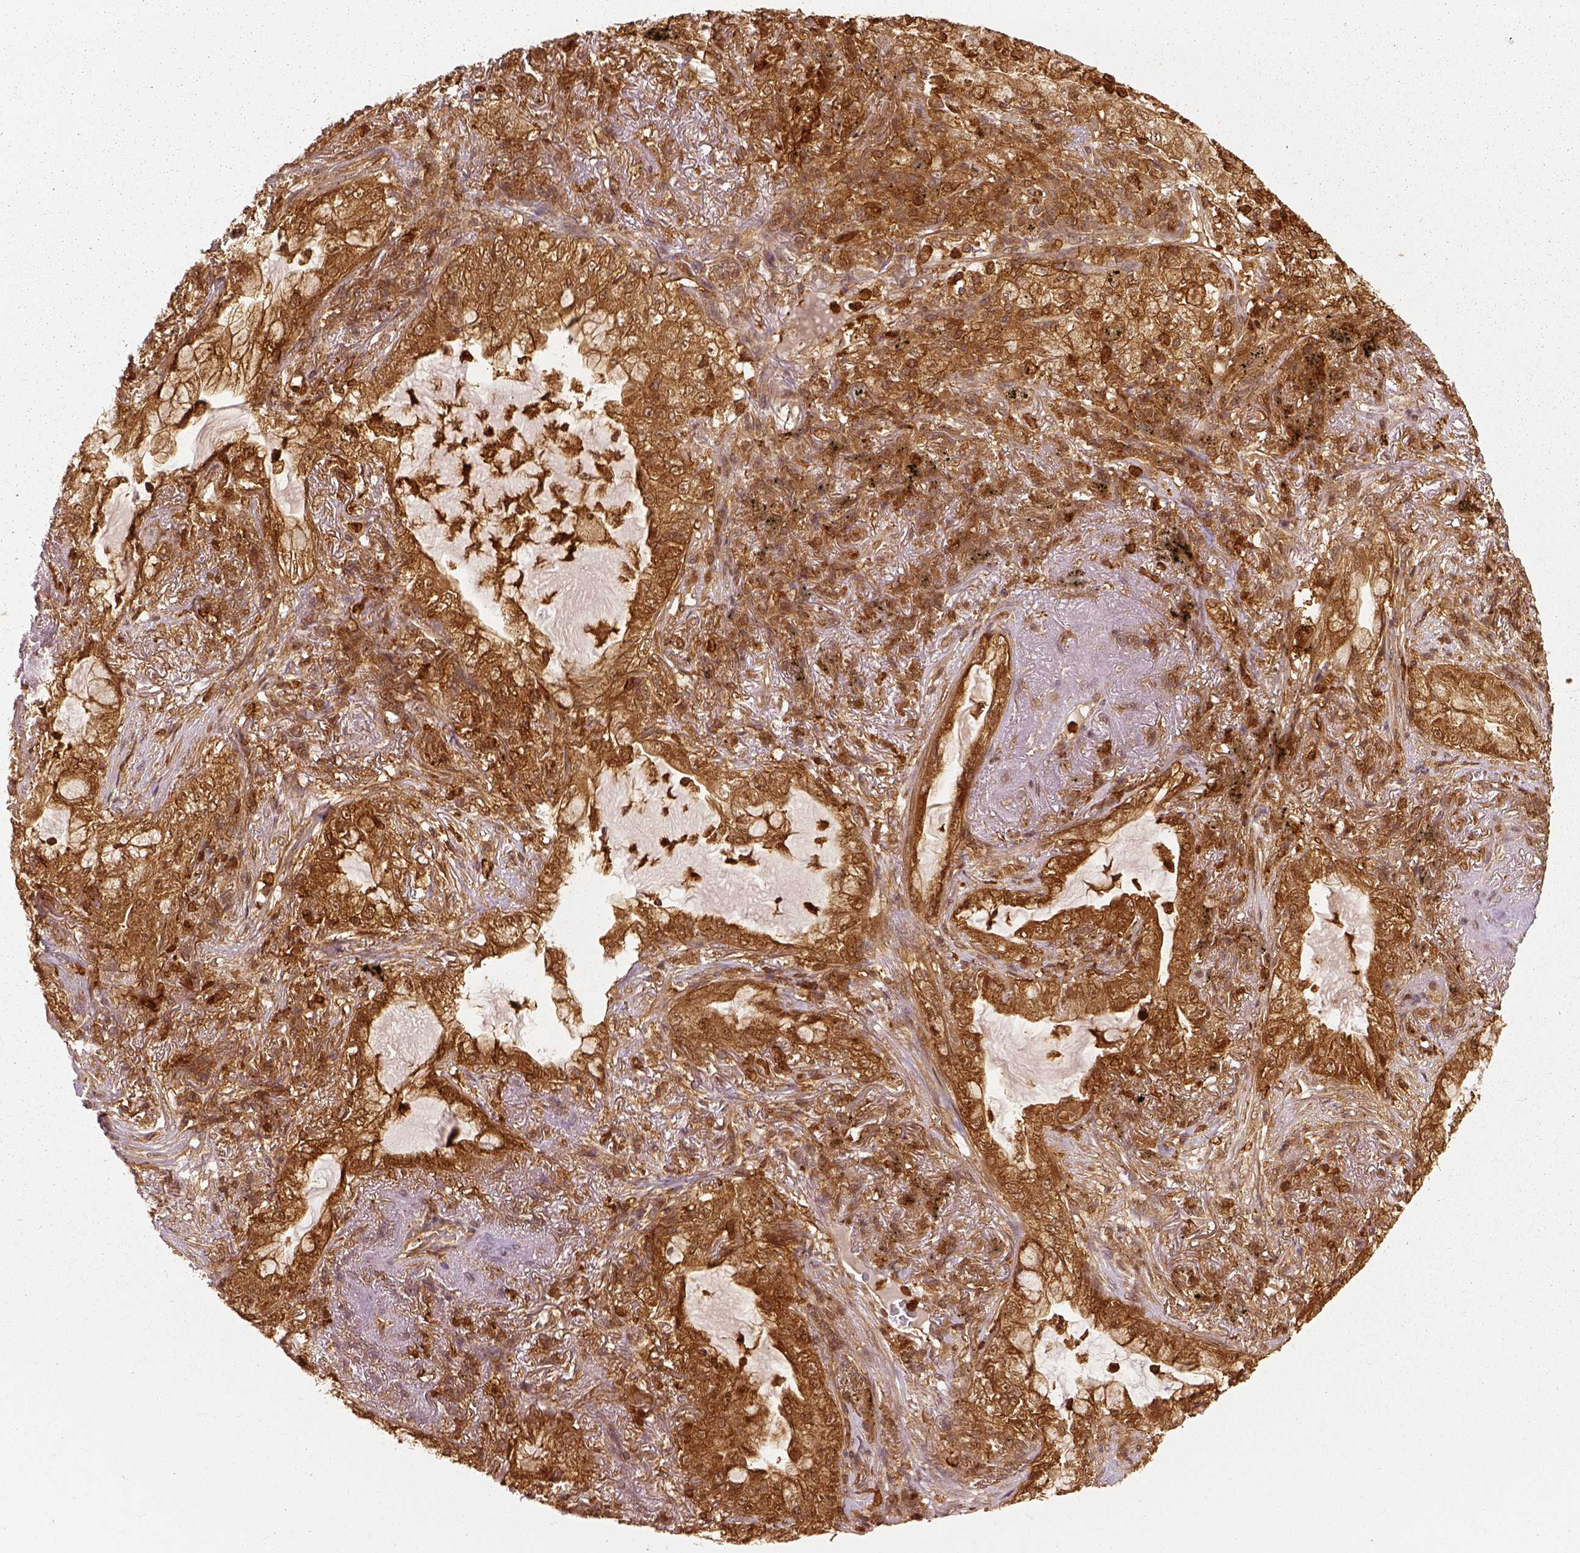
{"staining": {"intensity": "strong", "quantity": ">75%", "location": "cytoplasmic/membranous"}, "tissue": "lung cancer", "cell_type": "Tumor cells", "image_type": "cancer", "snomed": [{"axis": "morphology", "description": "Adenocarcinoma, NOS"}, {"axis": "topography", "description": "Lung"}], "caption": "An image of human adenocarcinoma (lung) stained for a protein exhibits strong cytoplasmic/membranous brown staining in tumor cells. (DAB (3,3'-diaminobenzidine) IHC with brightfield microscopy, high magnification).", "gene": "GPI", "patient": {"sex": "female", "age": 73}}